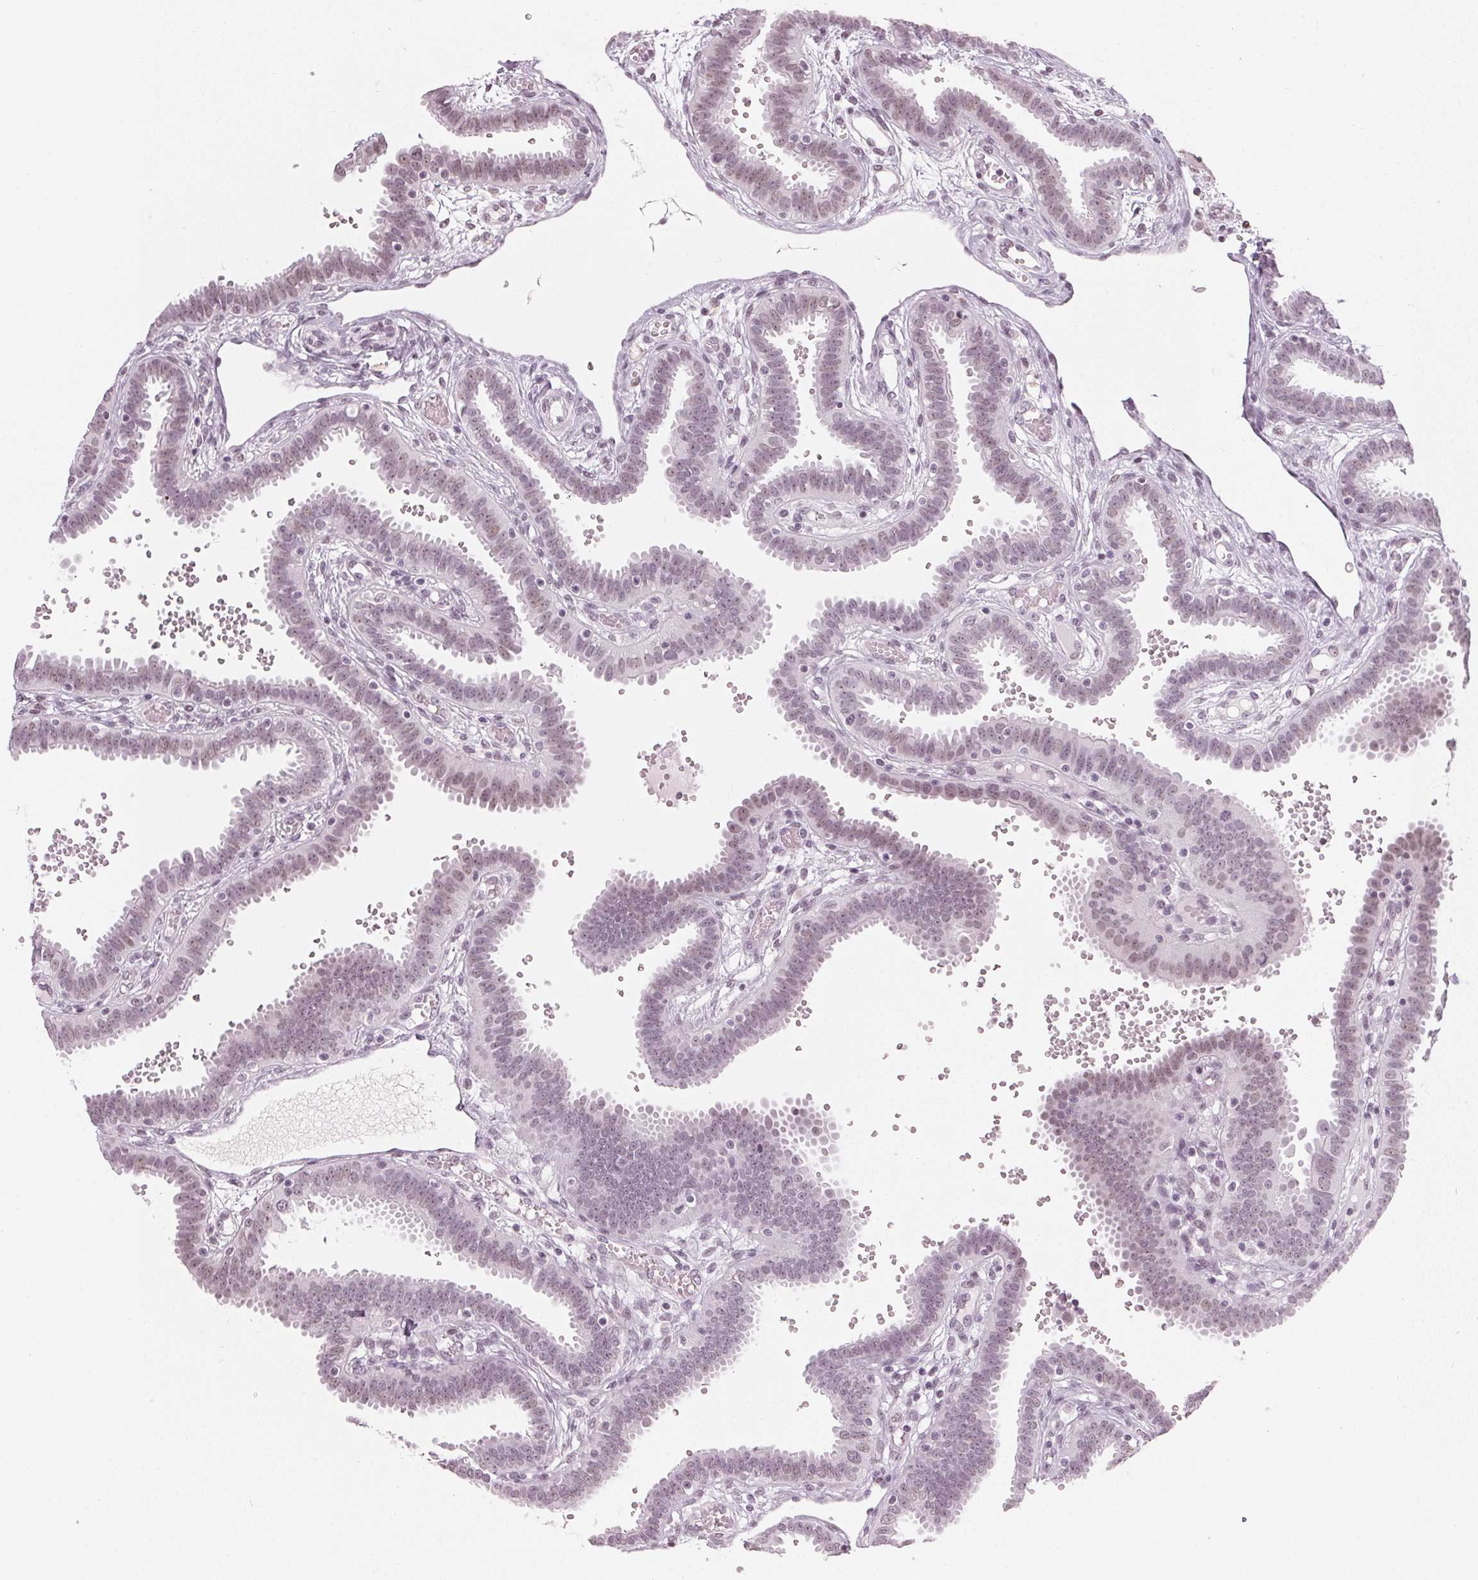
{"staining": {"intensity": "moderate", "quantity": "25%-75%", "location": "nuclear"}, "tissue": "fallopian tube", "cell_type": "Glandular cells", "image_type": "normal", "snomed": [{"axis": "morphology", "description": "Normal tissue, NOS"}, {"axis": "topography", "description": "Fallopian tube"}], "caption": "Immunohistochemistry (DAB (3,3'-diaminobenzidine)) staining of normal human fallopian tube shows moderate nuclear protein staining in about 25%-75% of glandular cells.", "gene": "DNAJC6", "patient": {"sex": "female", "age": 37}}